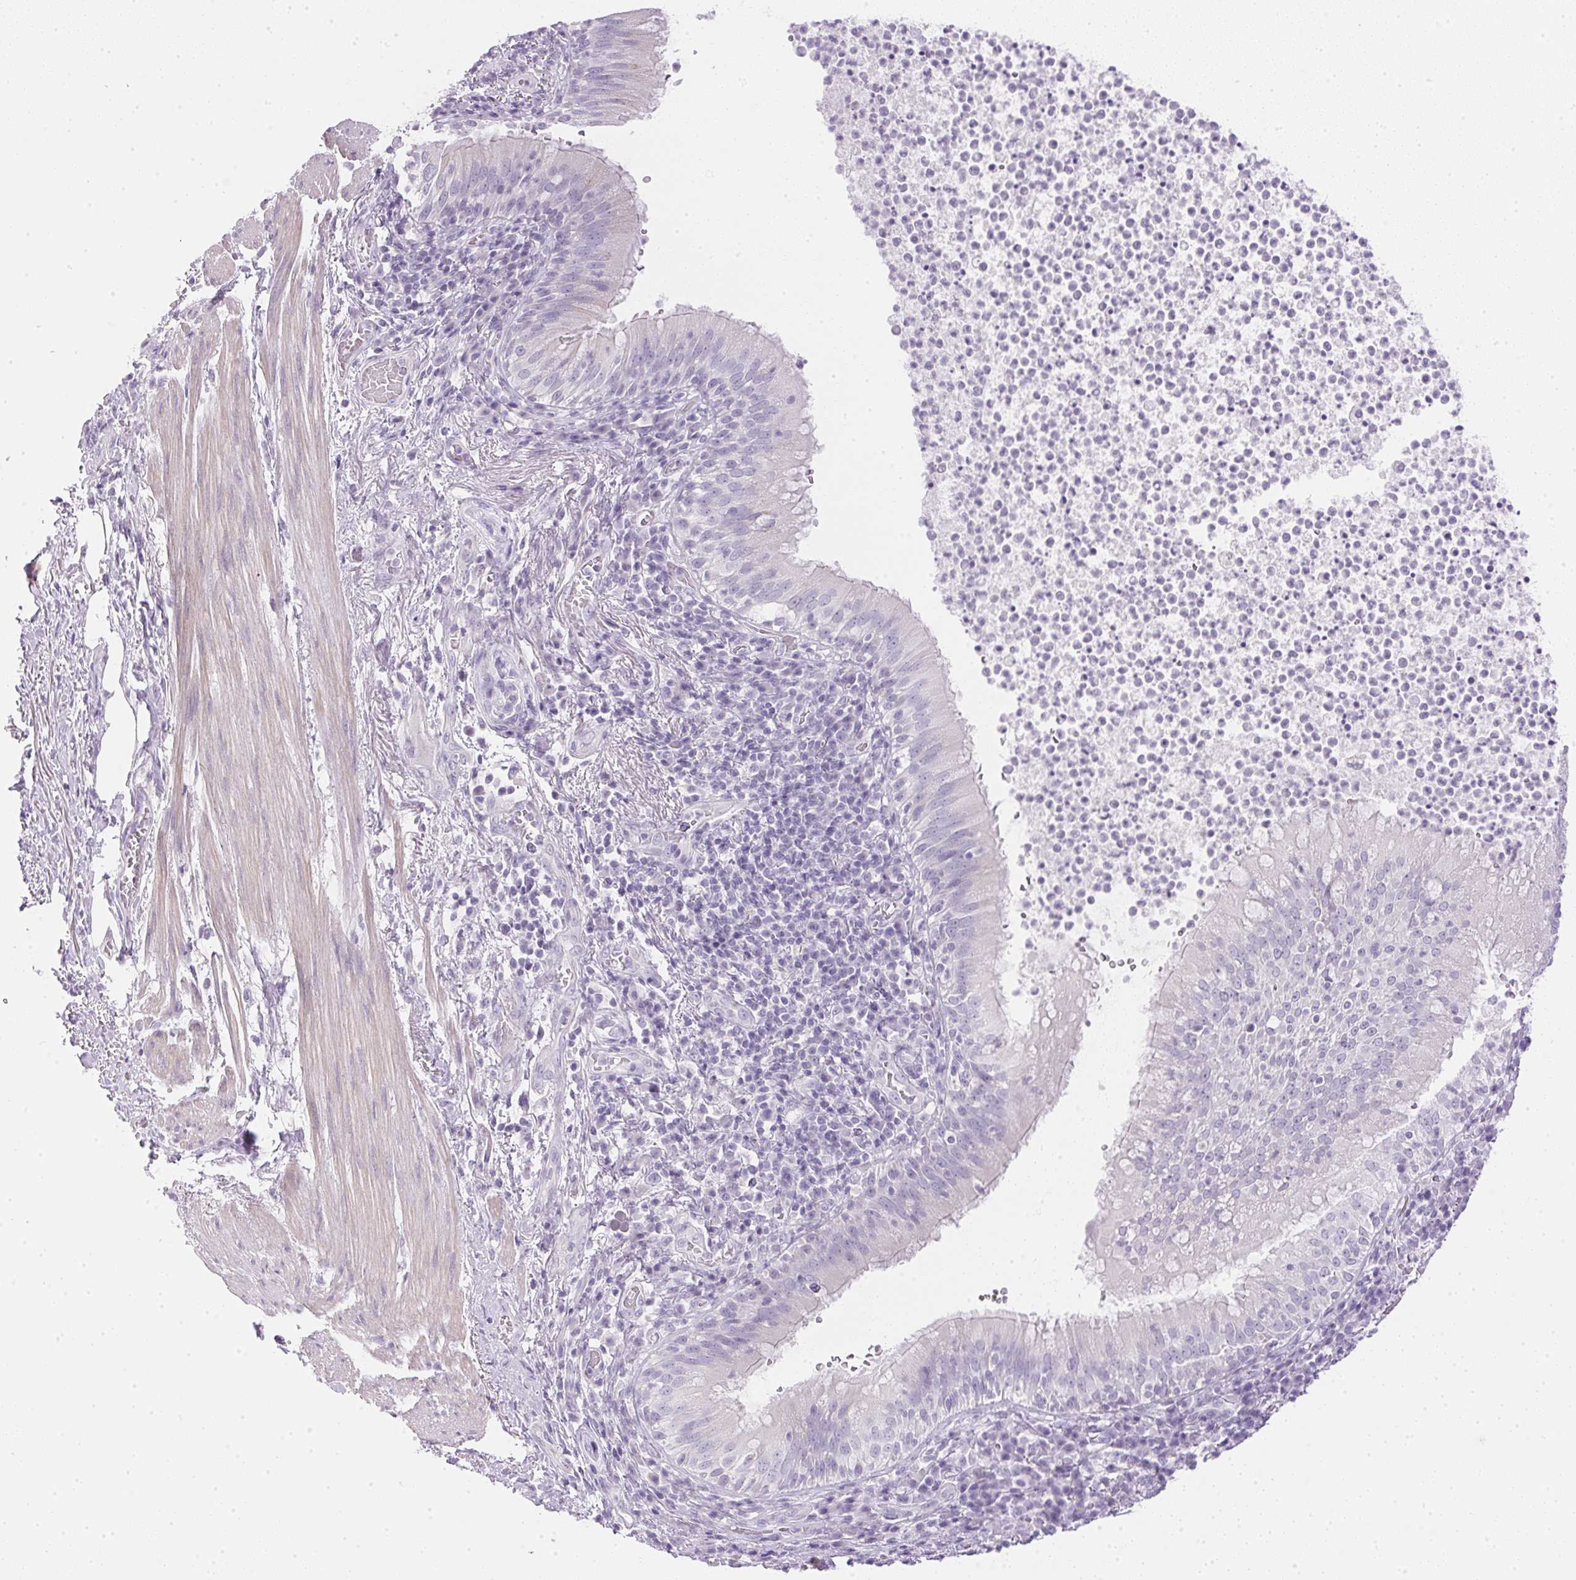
{"staining": {"intensity": "negative", "quantity": "none", "location": "none"}, "tissue": "bronchus", "cell_type": "Respiratory epithelial cells", "image_type": "normal", "snomed": [{"axis": "morphology", "description": "Normal tissue, NOS"}, {"axis": "topography", "description": "Lymph node"}, {"axis": "topography", "description": "Bronchus"}], "caption": "This micrograph is of benign bronchus stained with immunohistochemistry (IHC) to label a protein in brown with the nuclei are counter-stained blue. There is no expression in respiratory epithelial cells.", "gene": "CTRL", "patient": {"sex": "male", "age": 56}}